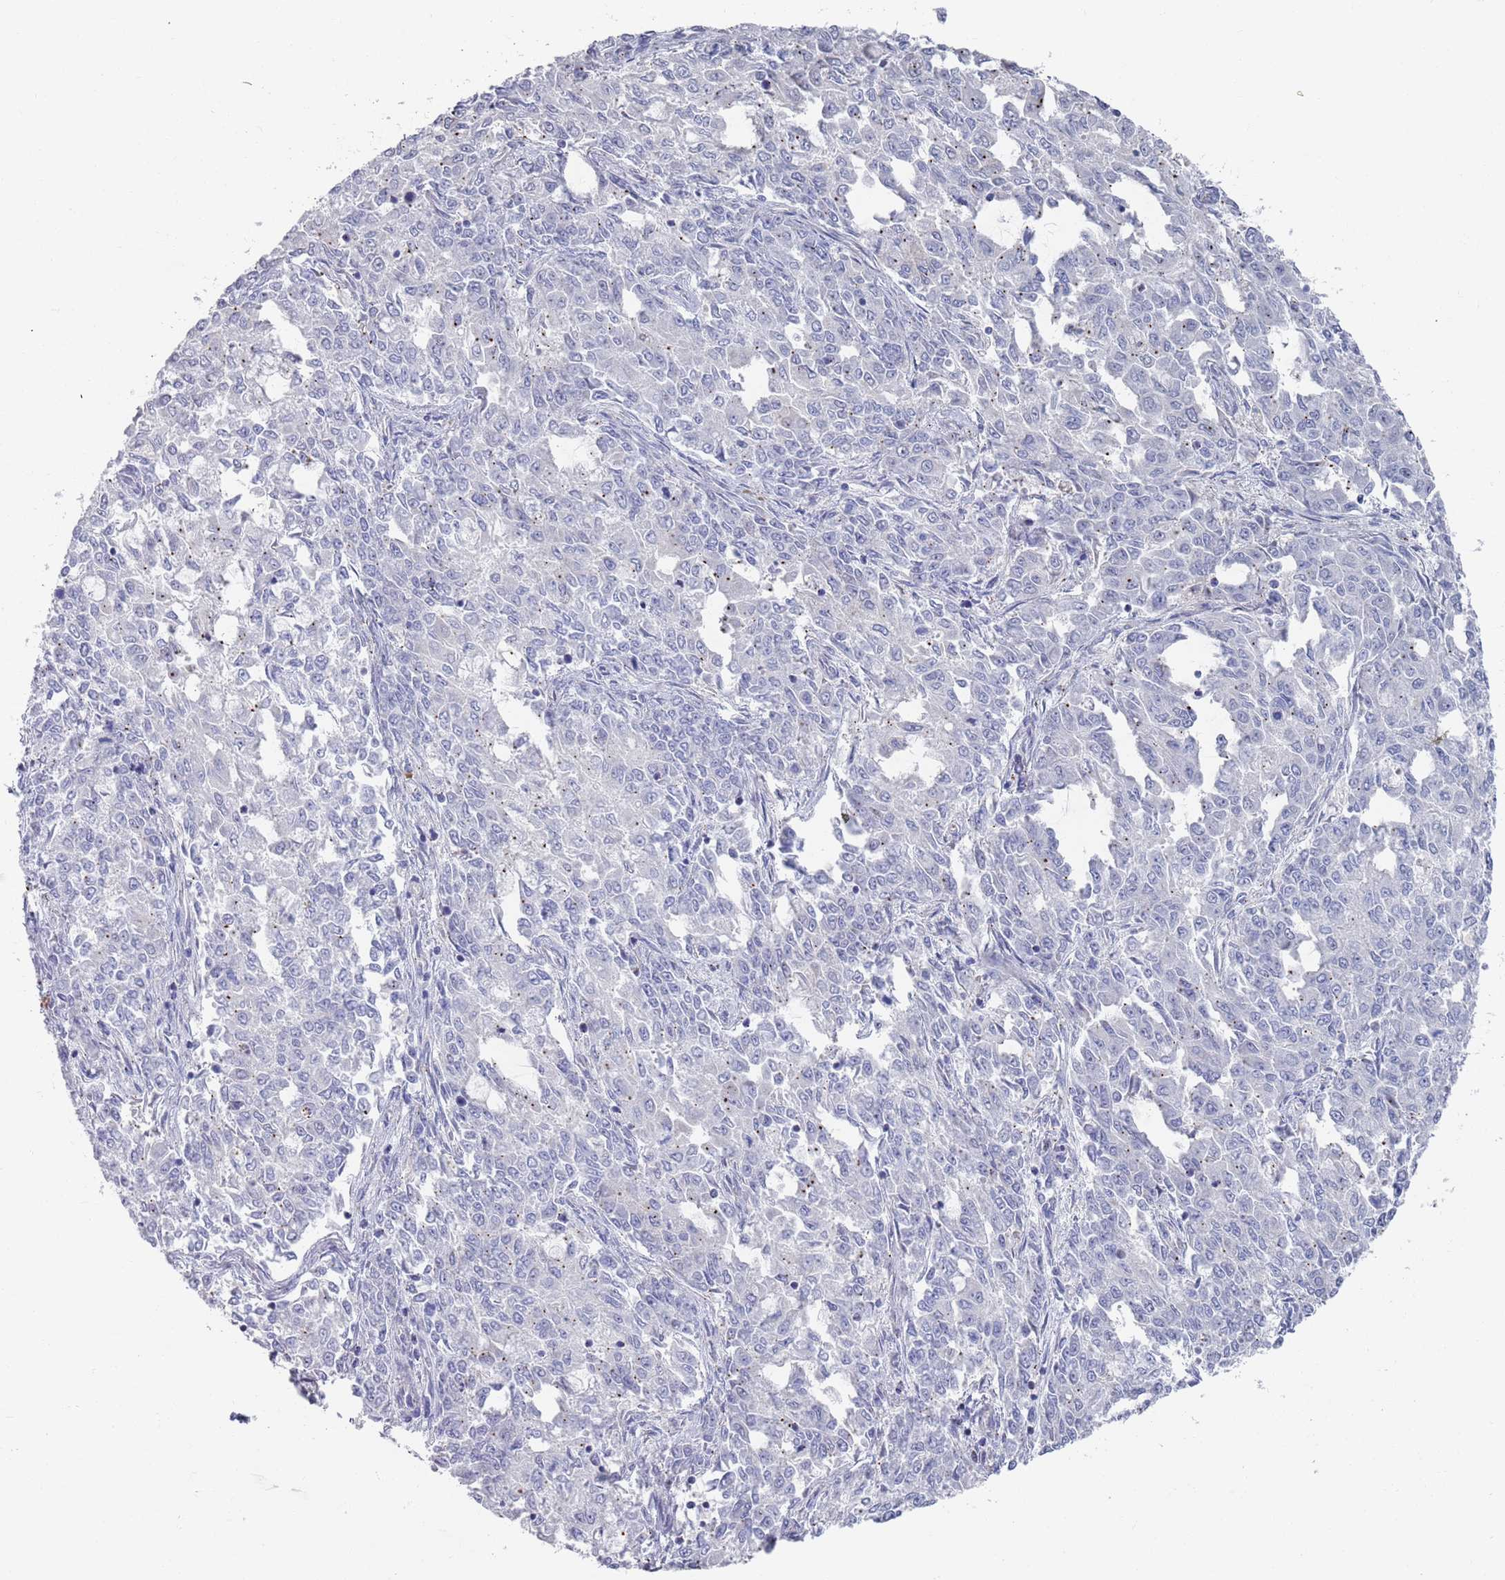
{"staining": {"intensity": "negative", "quantity": "none", "location": "none"}, "tissue": "endometrial cancer", "cell_type": "Tumor cells", "image_type": "cancer", "snomed": [{"axis": "morphology", "description": "Adenocarcinoma, NOS"}, {"axis": "topography", "description": "Endometrium"}], "caption": "DAB immunohistochemical staining of human endometrial adenocarcinoma demonstrates no significant positivity in tumor cells.", "gene": "MAT1A", "patient": {"sex": "female", "age": 50}}